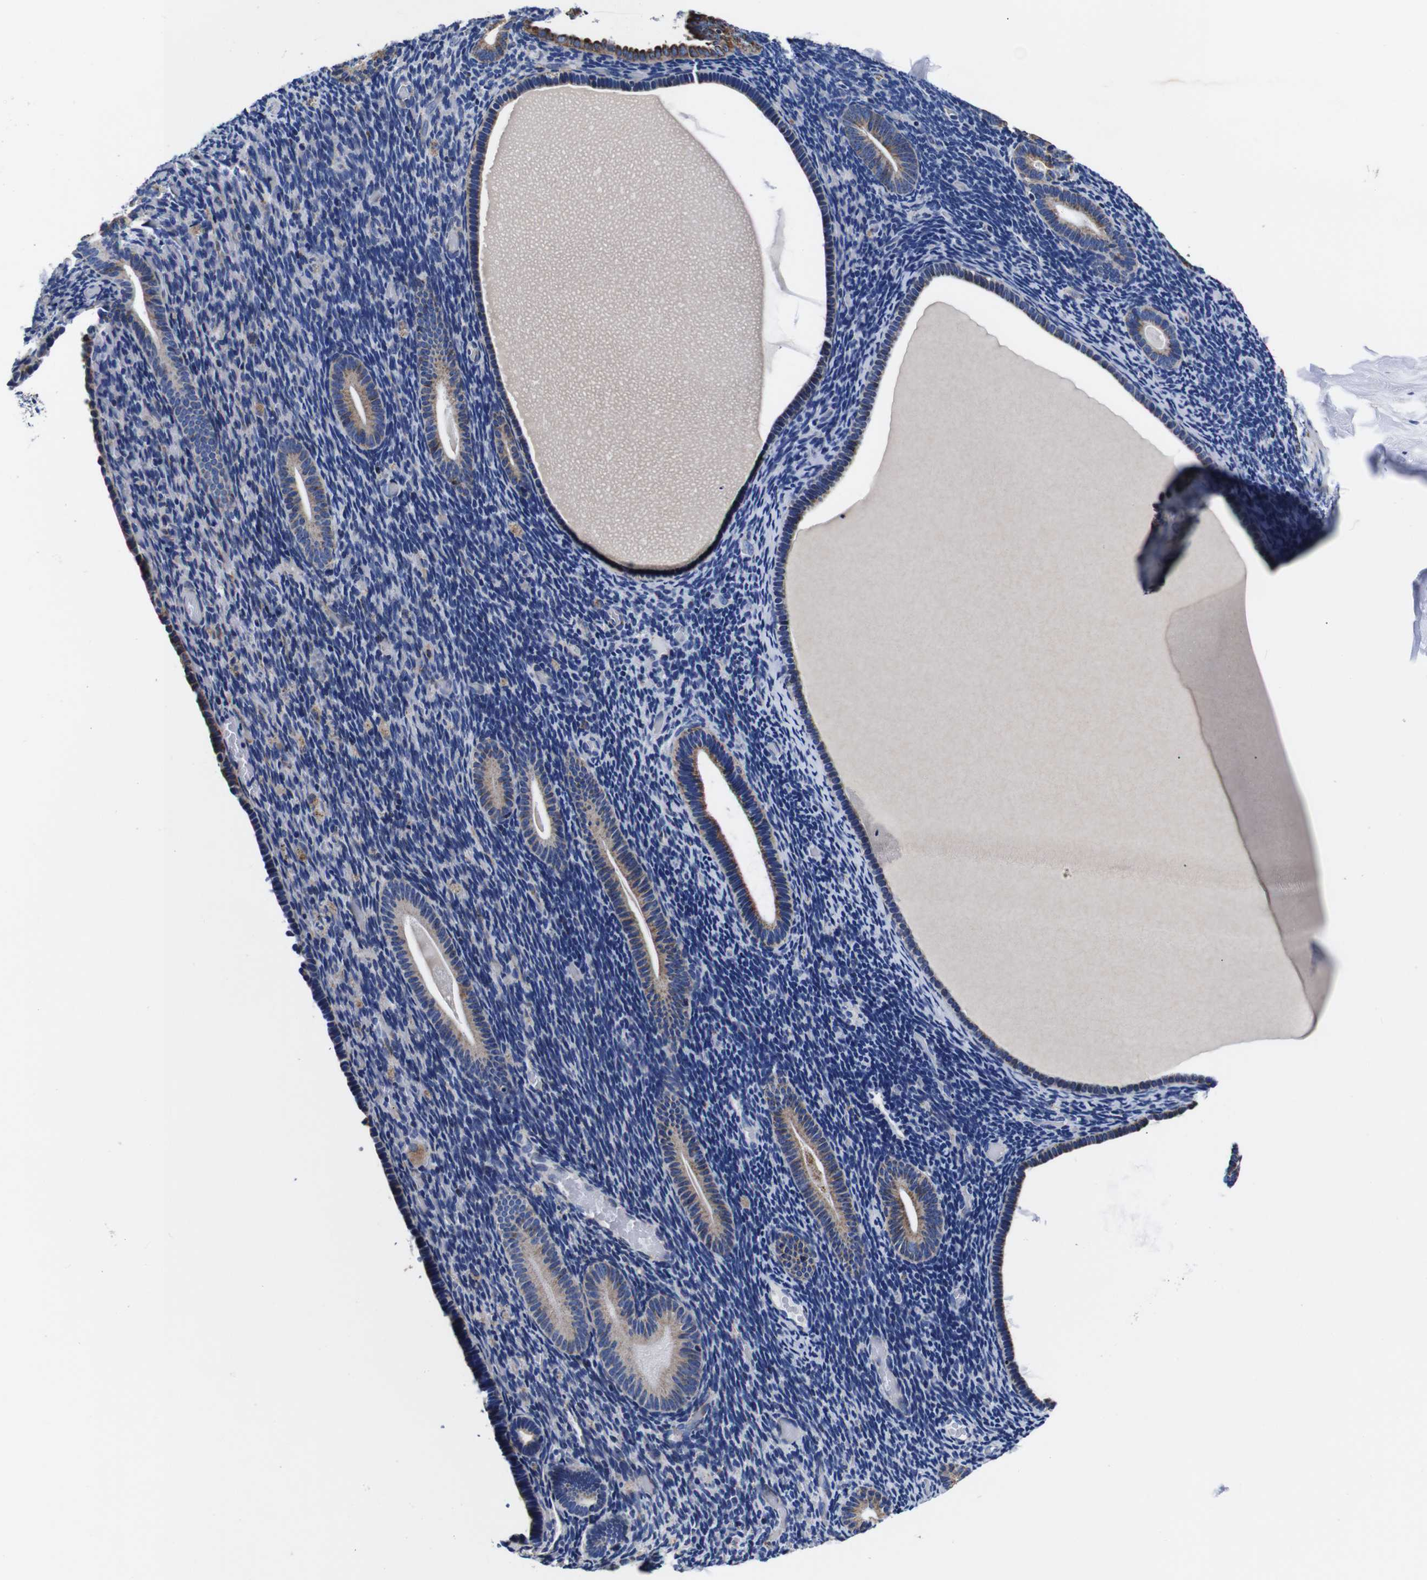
{"staining": {"intensity": "negative", "quantity": "none", "location": "none"}, "tissue": "endometrium", "cell_type": "Cells in endometrial stroma", "image_type": "normal", "snomed": [{"axis": "morphology", "description": "Normal tissue, NOS"}, {"axis": "topography", "description": "Endometrium"}], "caption": "This is a image of immunohistochemistry (IHC) staining of unremarkable endometrium, which shows no expression in cells in endometrial stroma.", "gene": "FKBP9", "patient": {"sex": "female", "age": 51}}